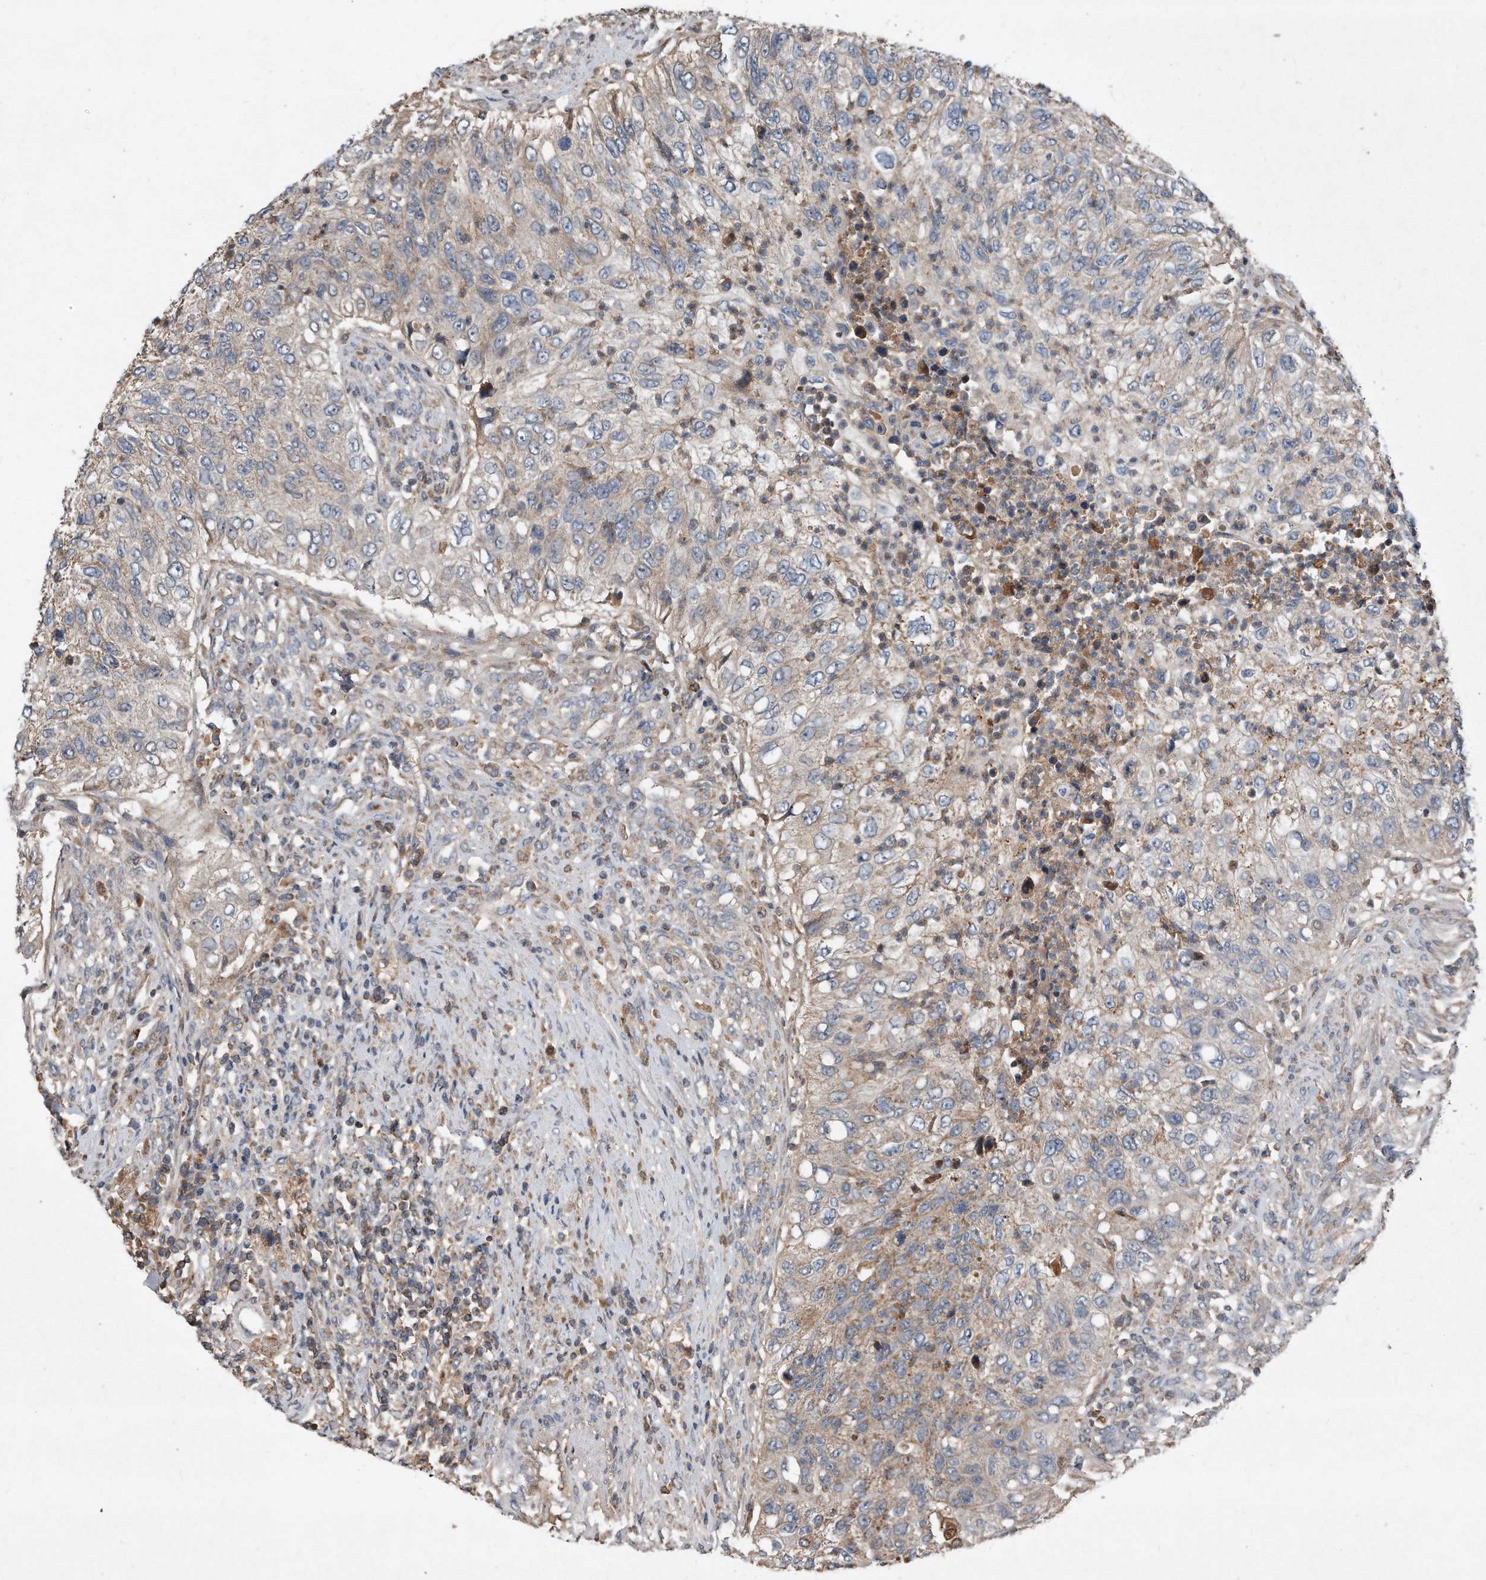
{"staining": {"intensity": "weak", "quantity": "<25%", "location": "cytoplasmic/membranous"}, "tissue": "urothelial cancer", "cell_type": "Tumor cells", "image_type": "cancer", "snomed": [{"axis": "morphology", "description": "Urothelial carcinoma, High grade"}, {"axis": "topography", "description": "Urinary bladder"}], "caption": "Protein analysis of urothelial cancer shows no significant positivity in tumor cells.", "gene": "SDHA", "patient": {"sex": "female", "age": 60}}